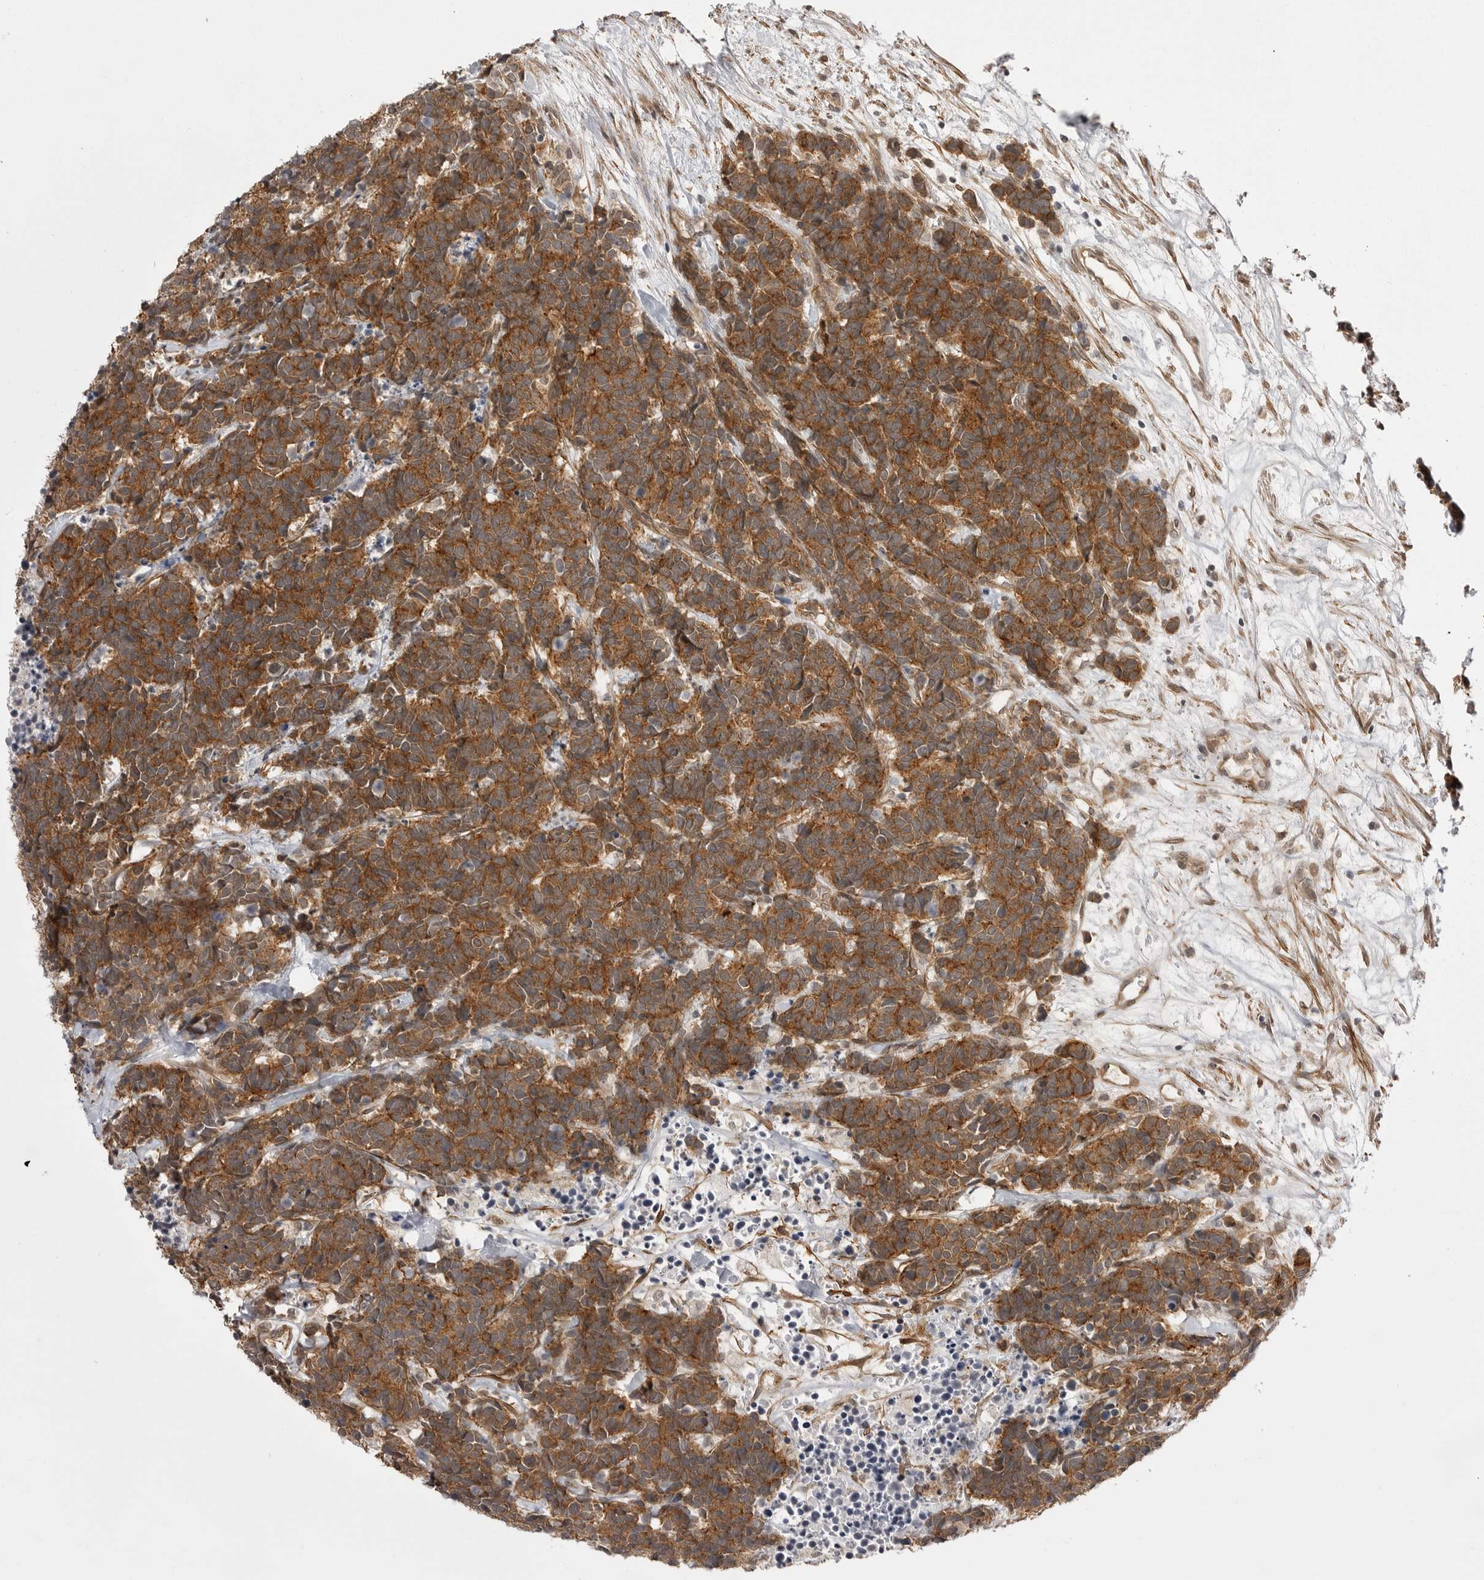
{"staining": {"intensity": "strong", "quantity": ">75%", "location": "cytoplasmic/membranous"}, "tissue": "carcinoid", "cell_type": "Tumor cells", "image_type": "cancer", "snomed": [{"axis": "morphology", "description": "Carcinoma, NOS"}, {"axis": "morphology", "description": "Carcinoid, malignant, NOS"}, {"axis": "topography", "description": "Urinary bladder"}], "caption": "Carcinoid was stained to show a protein in brown. There is high levels of strong cytoplasmic/membranous positivity in approximately >75% of tumor cells. The protein of interest is stained brown, and the nuclei are stained in blue (DAB IHC with brightfield microscopy, high magnification).", "gene": "SORBS1", "patient": {"sex": "male", "age": 57}}